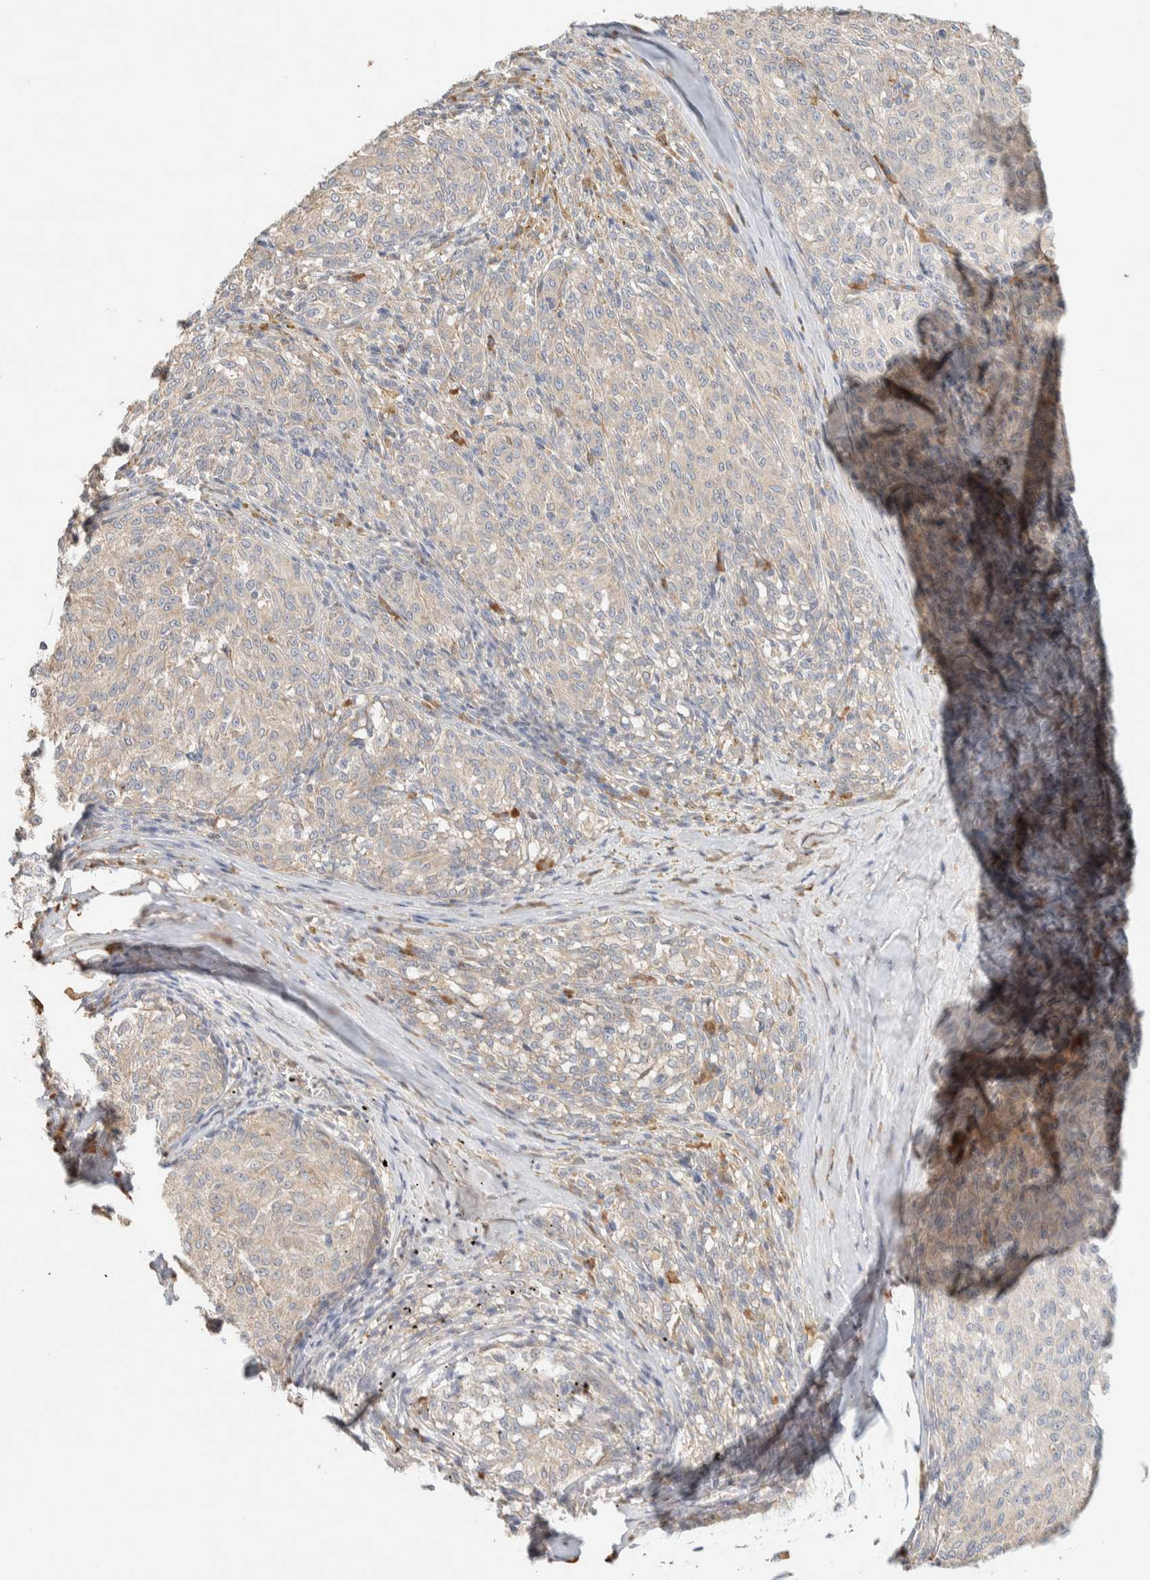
{"staining": {"intensity": "weak", "quantity": "<25%", "location": "cytoplasmic/membranous"}, "tissue": "melanoma", "cell_type": "Tumor cells", "image_type": "cancer", "snomed": [{"axis": "morphology", "description": "Malignant melanoma, NOS"}, {"axis": "topography", "description": "Skin"}], "caption": "Immunohistochemistry (IHC) histopathology image of human melanoma stained for a protein (brown), which displays no staining in tumor cells. Nuclei are stained in blue.", "gene": "TTC3", "patient": {"sex": "female", "age": 72}}